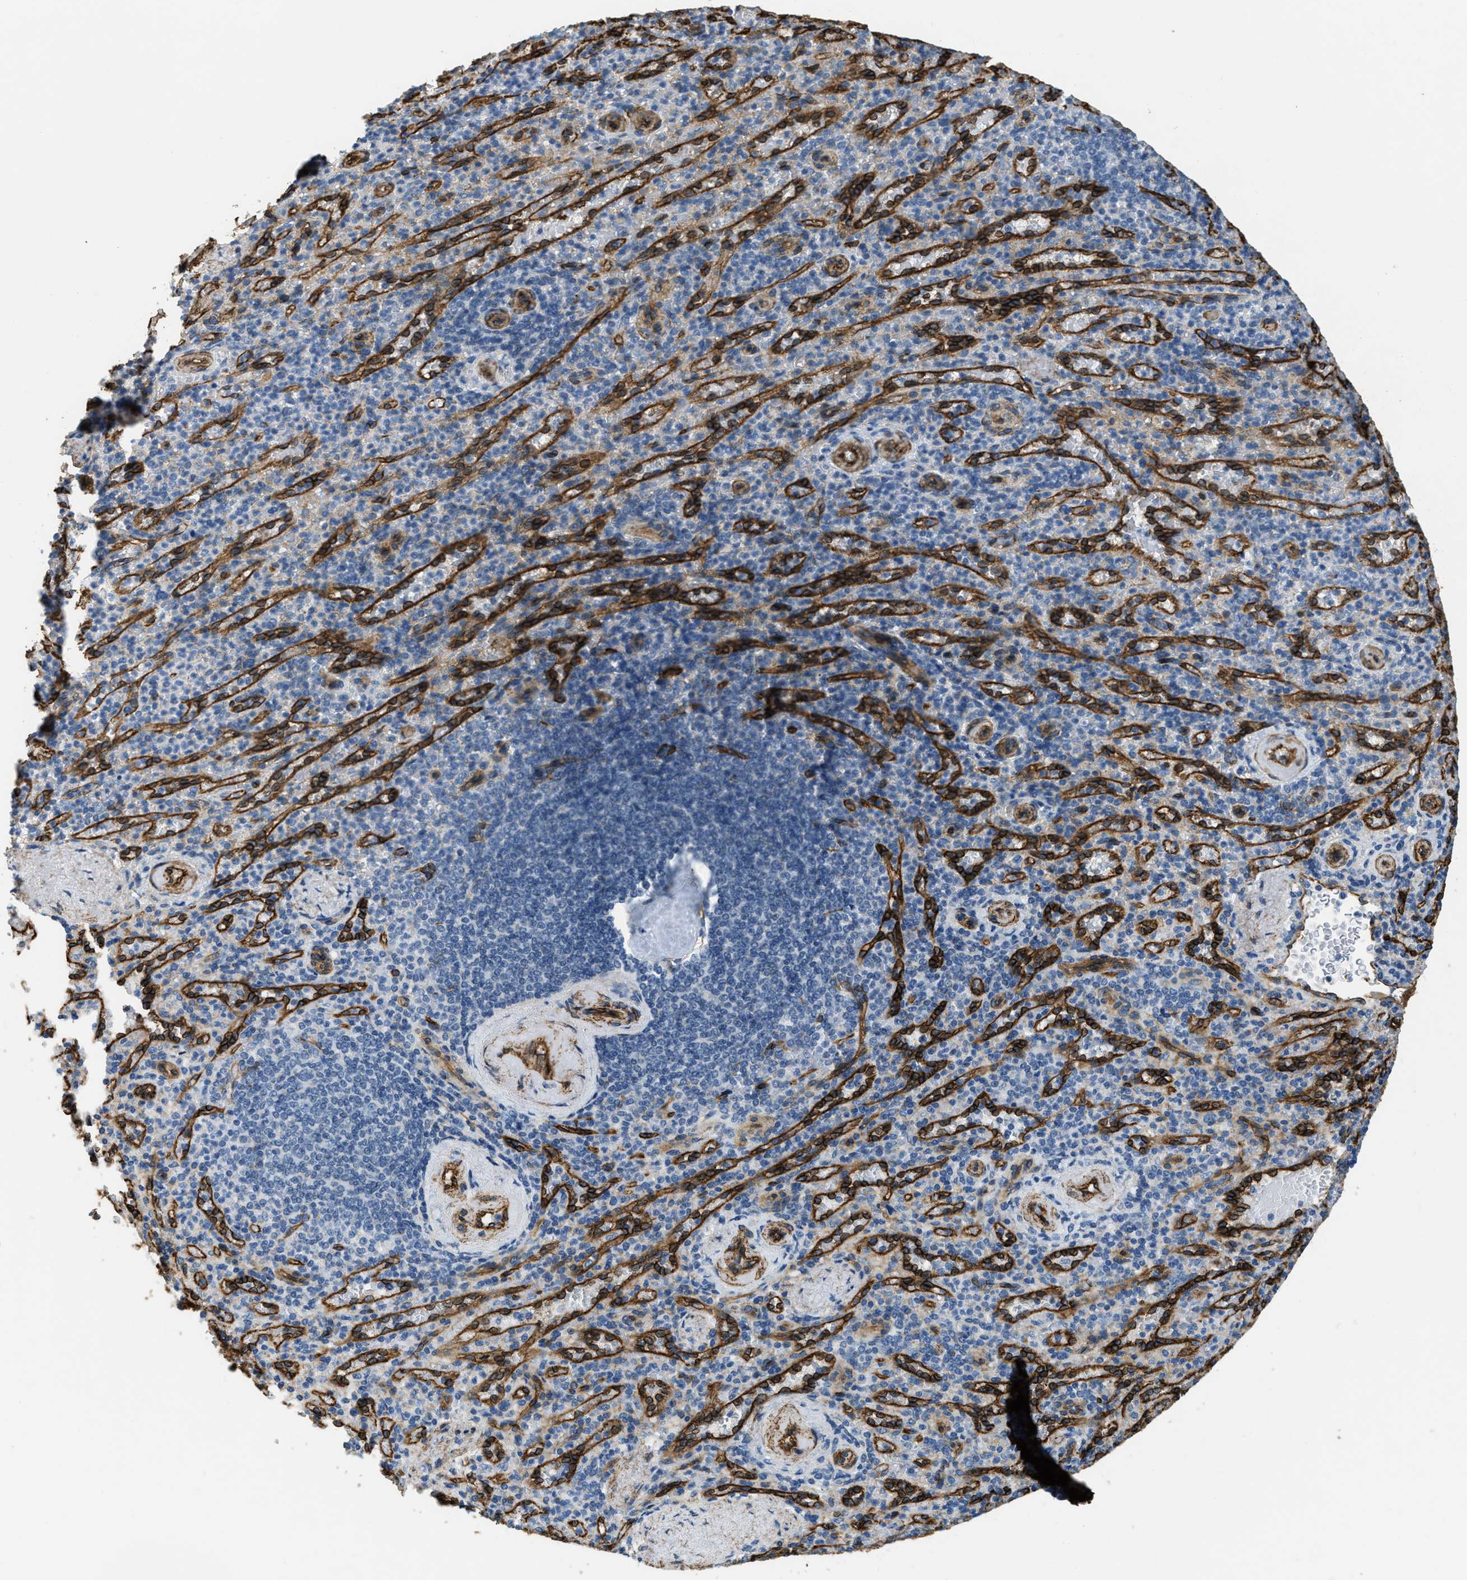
{"staining": {"intensity": "negative", "quantity": "none", "location": "none"}, "tissue": "spleen", "cell_type": "Cells in red pulp", "image_type": "normal", "snomed": [{"axis": "morphology", "description": "Normal tissue, NOS"}, {"axis": "topography", "description": "Spleen"}], "caption": "Cells in red pulp are negative for brown protein staining in benign spleen. Nuclei are stained in blue.", "gene": "TMEM43", "patient": {"sex": "female", "age": 74}}